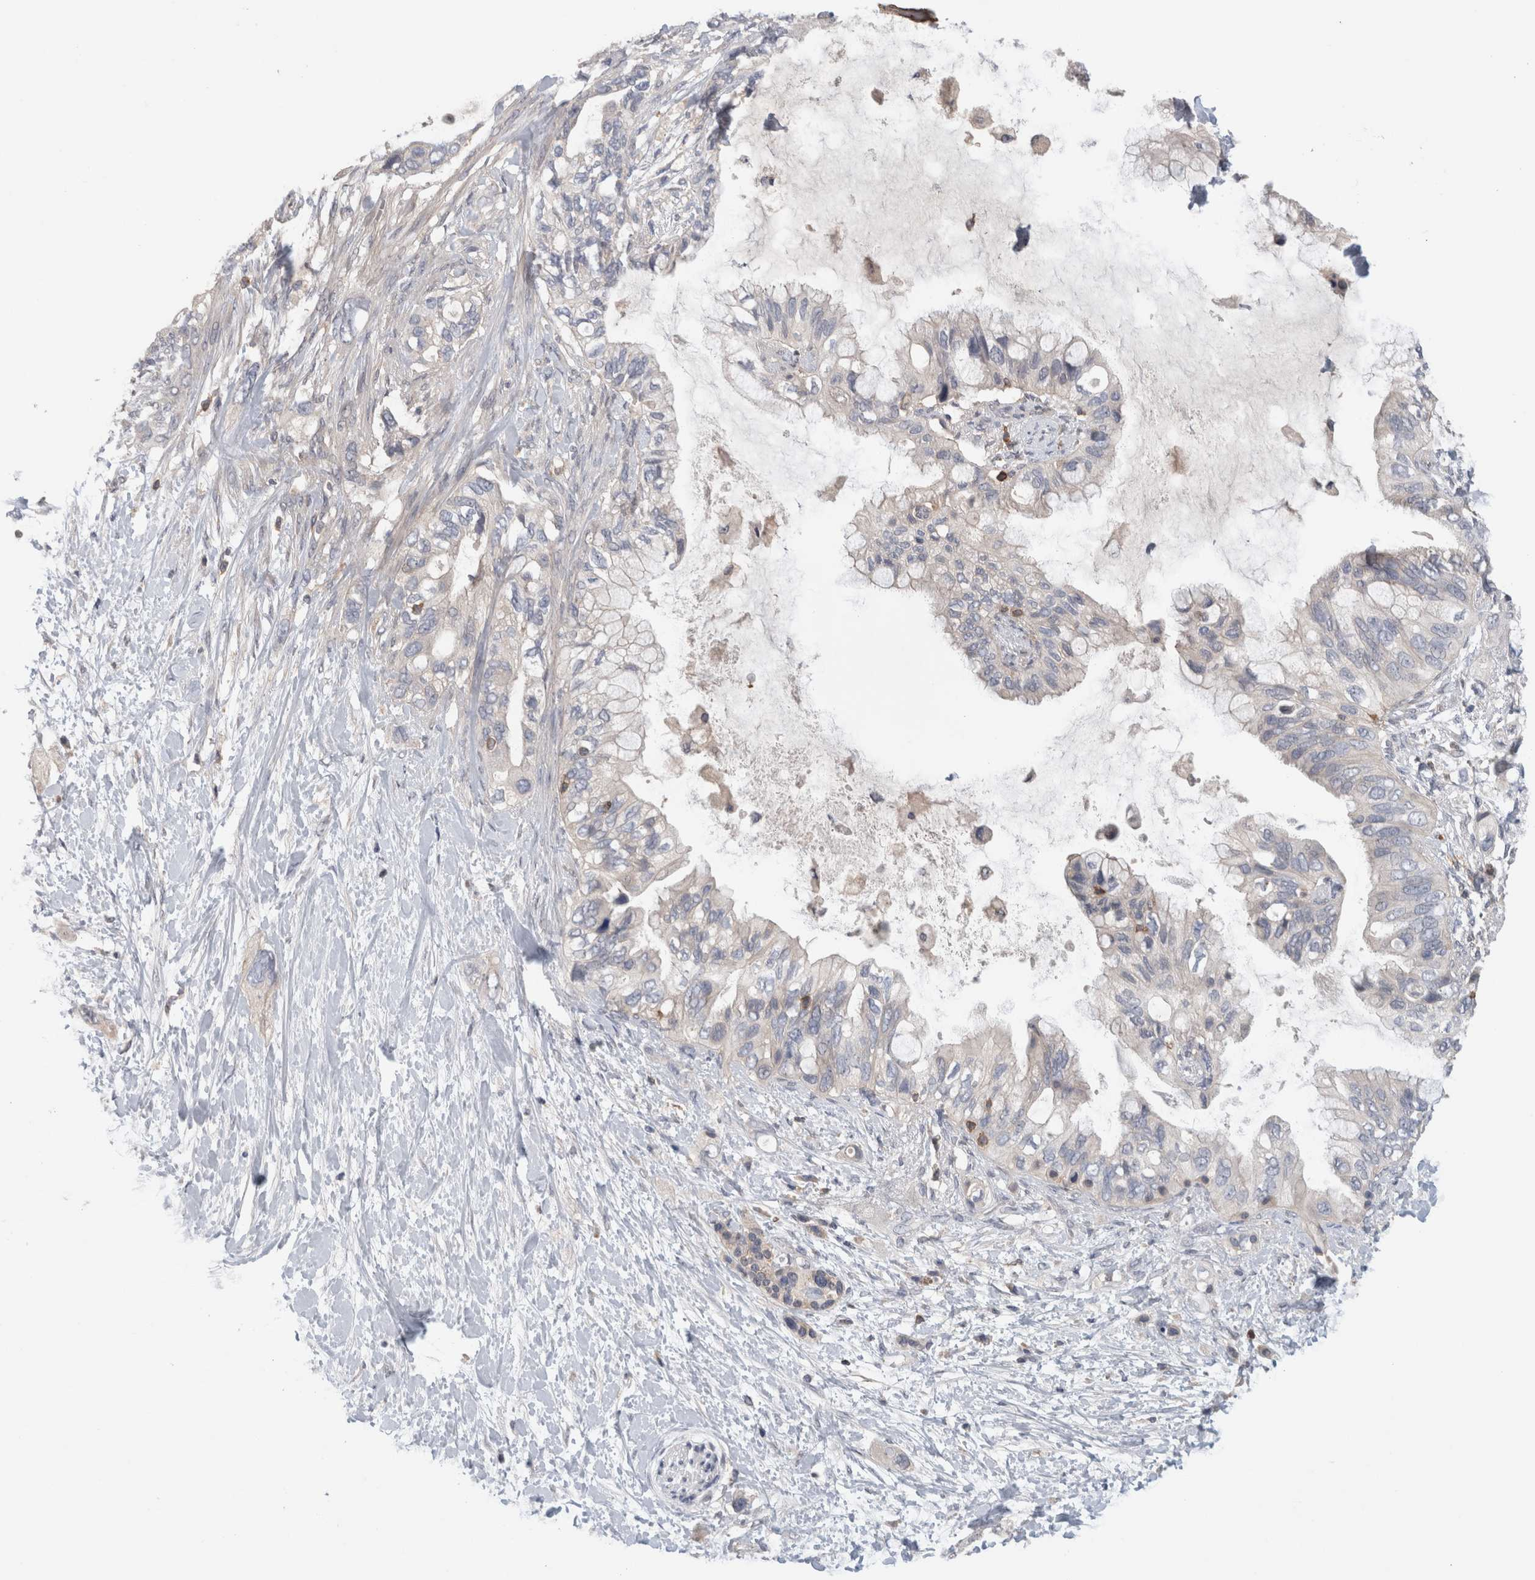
{"staining": {"intensity": "negative", "quantity": "none", "location": "none"}, "tissue": "pancreatic cancer", "cell_type": "Tumor cells", "image_type": "cancer", "snomed": [{"axis": "morphology", "description": "Adenocarcinoma, NOS"}, {"axis": "topography", "description": "Pancreas"}], "caption": "Photomicrograph shows no protein positivity in tumor cells of pancreatic adenocarcinoma tissue.", "gene": "GFRA2", "patient": {"sex": "female", "age": 56}}